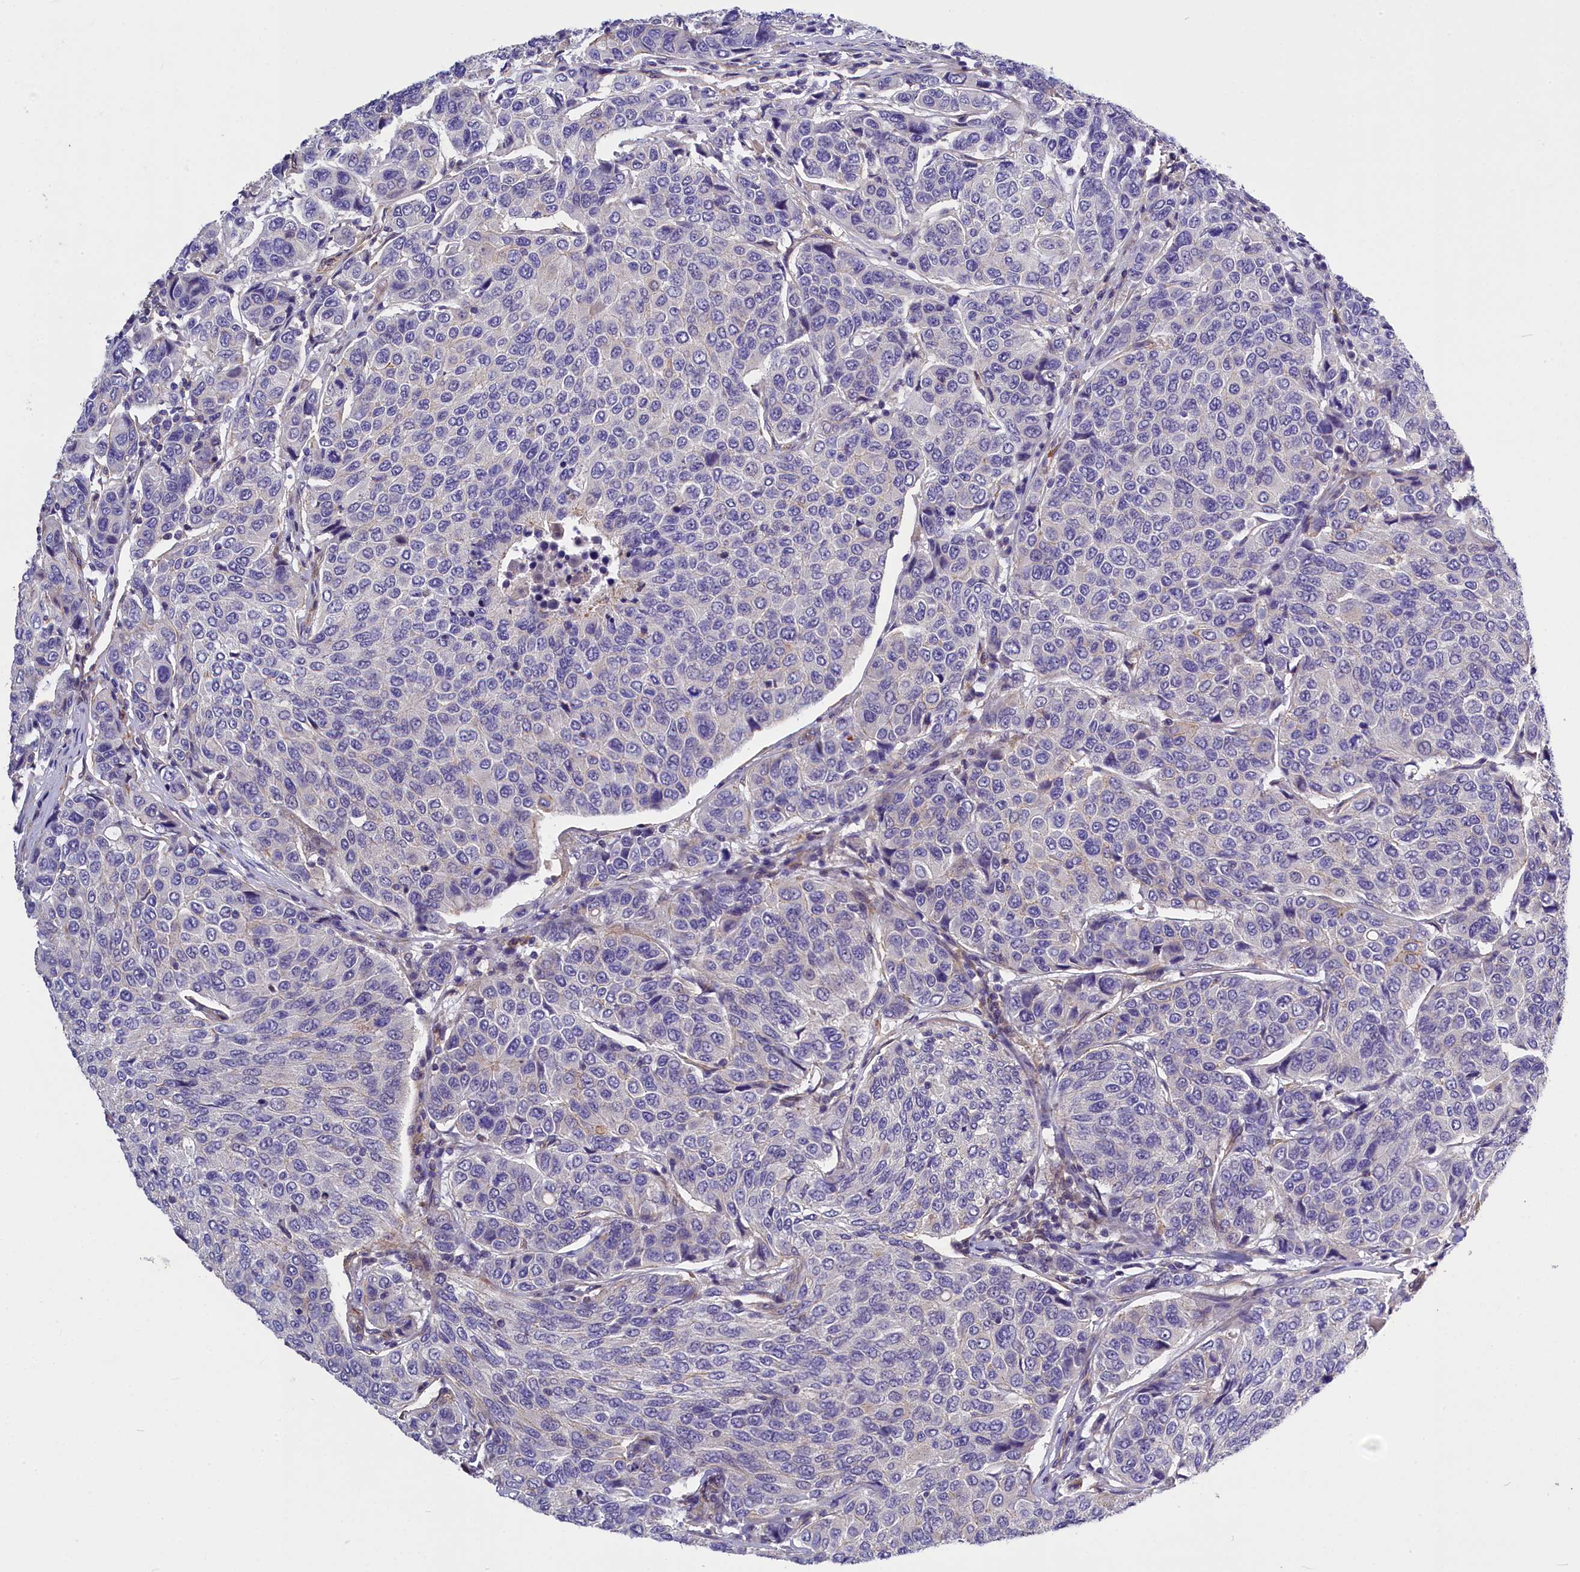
{"staining": {"intensity": "negative", "quantity": "none", "location": "none"}, "tissue": "breast cancer", "cell_type": "Tumor cells", "image_type": "cancer", "snomed": [{"axis": "morphology", "description": "Duct carcinoma"}, {"axis": "topography", "description": "Breast"}], "caption": "High power microscopy image of an immunohistochemistry image of breast cancer, revealing no significant expression in tumor cells.", "gene": "MED20", "patient": {"sex": "female", "age": 55}}